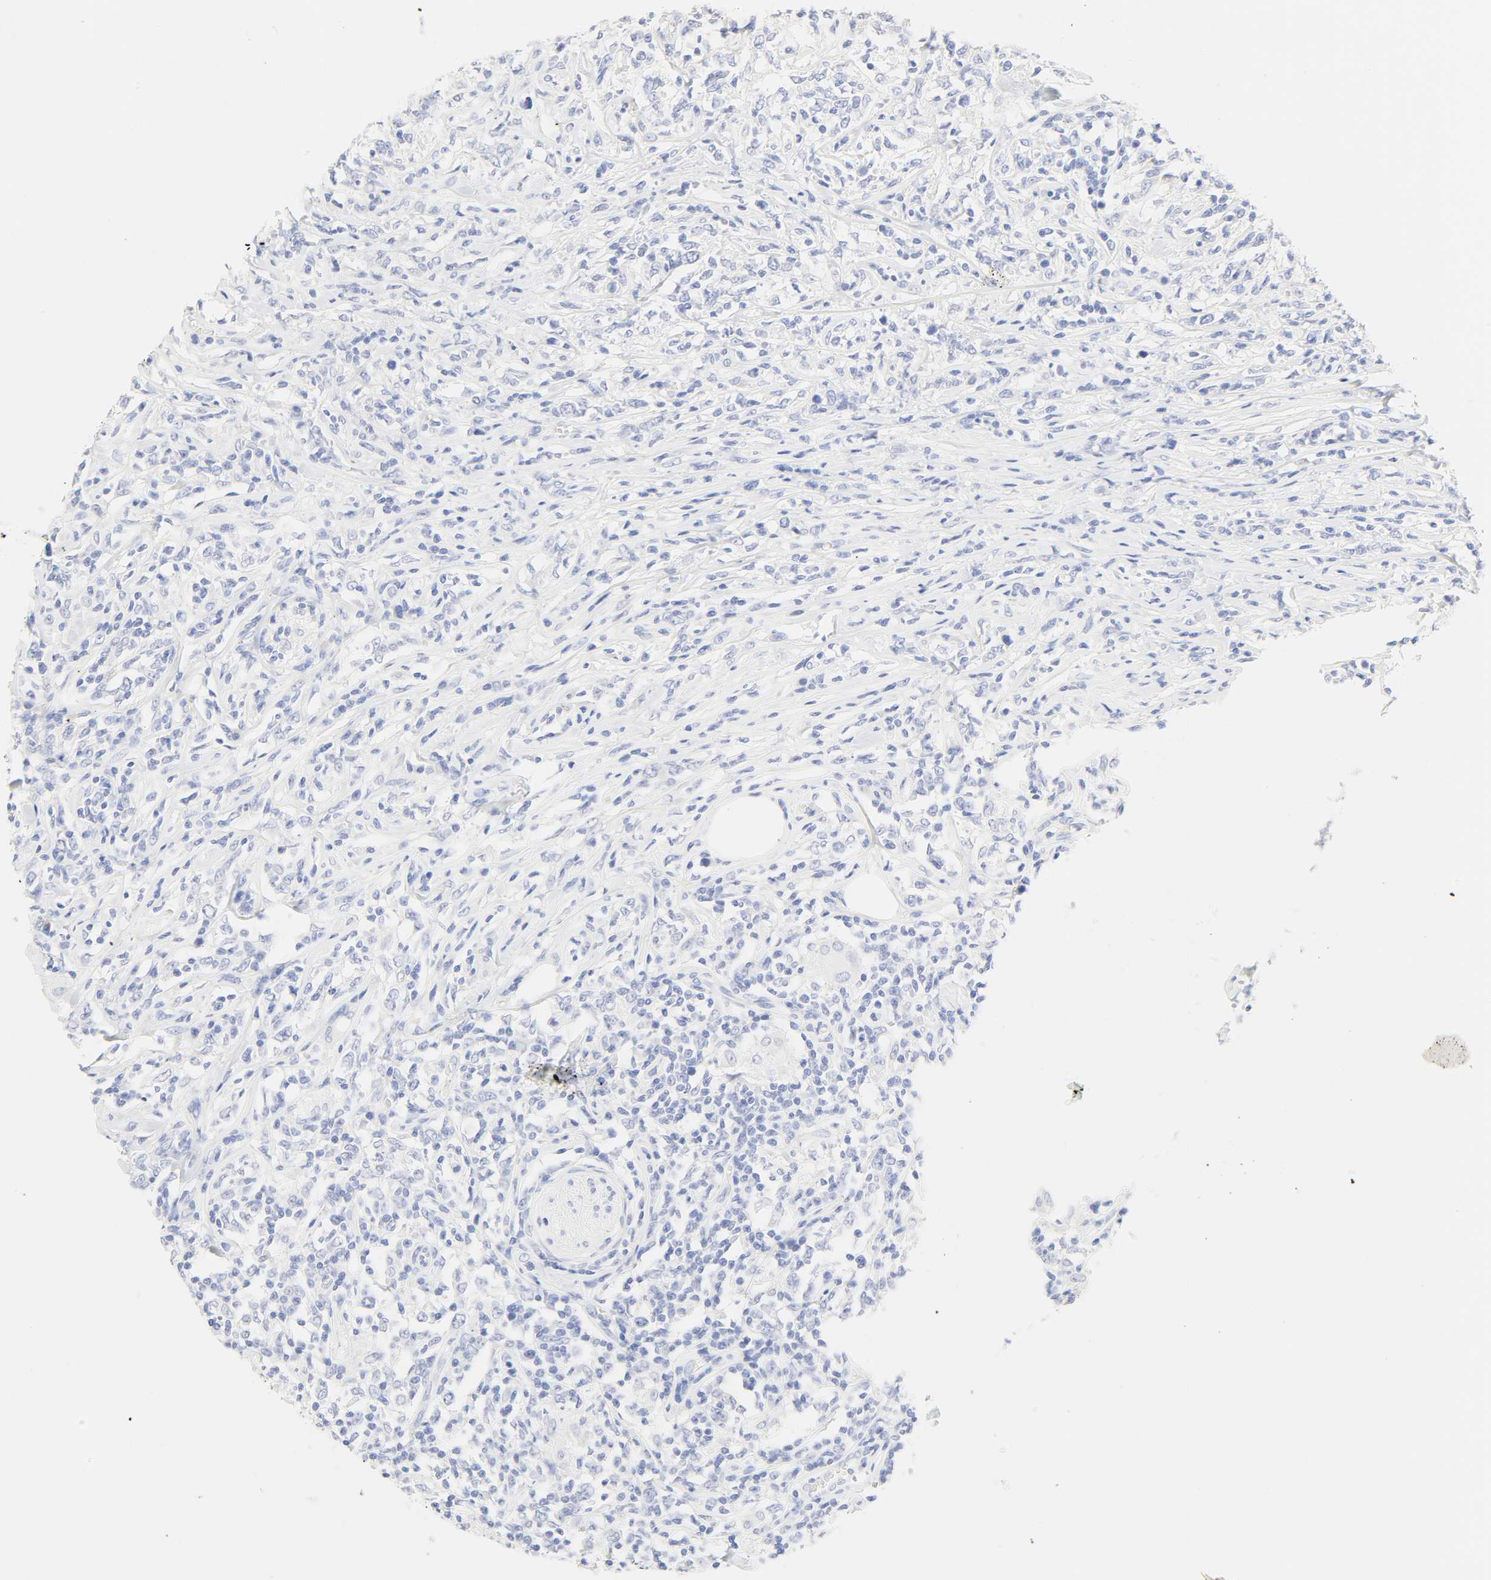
{"staining": {"intensity": "negative", "quantity": "none", "location": "none"}, "tissue": "lymphoma", "cell_type": "Tumor cells", "image_type": "cancer", "snomed": [{"axis": "morphology", "description": "Malignant lymphoma, non-Hodgkin's type, High grade"}, {"axis": "topography", "description": "Lymph node"}], "caption": "An IHC image of high-grade malignant lymphoma, non-Hodgkin's type is shown. There is no staining in tumor cells of high-grade malignant lymphoma, non-Hodgkin's type.", "gene": "SLCO1B3", "patient": {"sex": "female", "age": 84}}